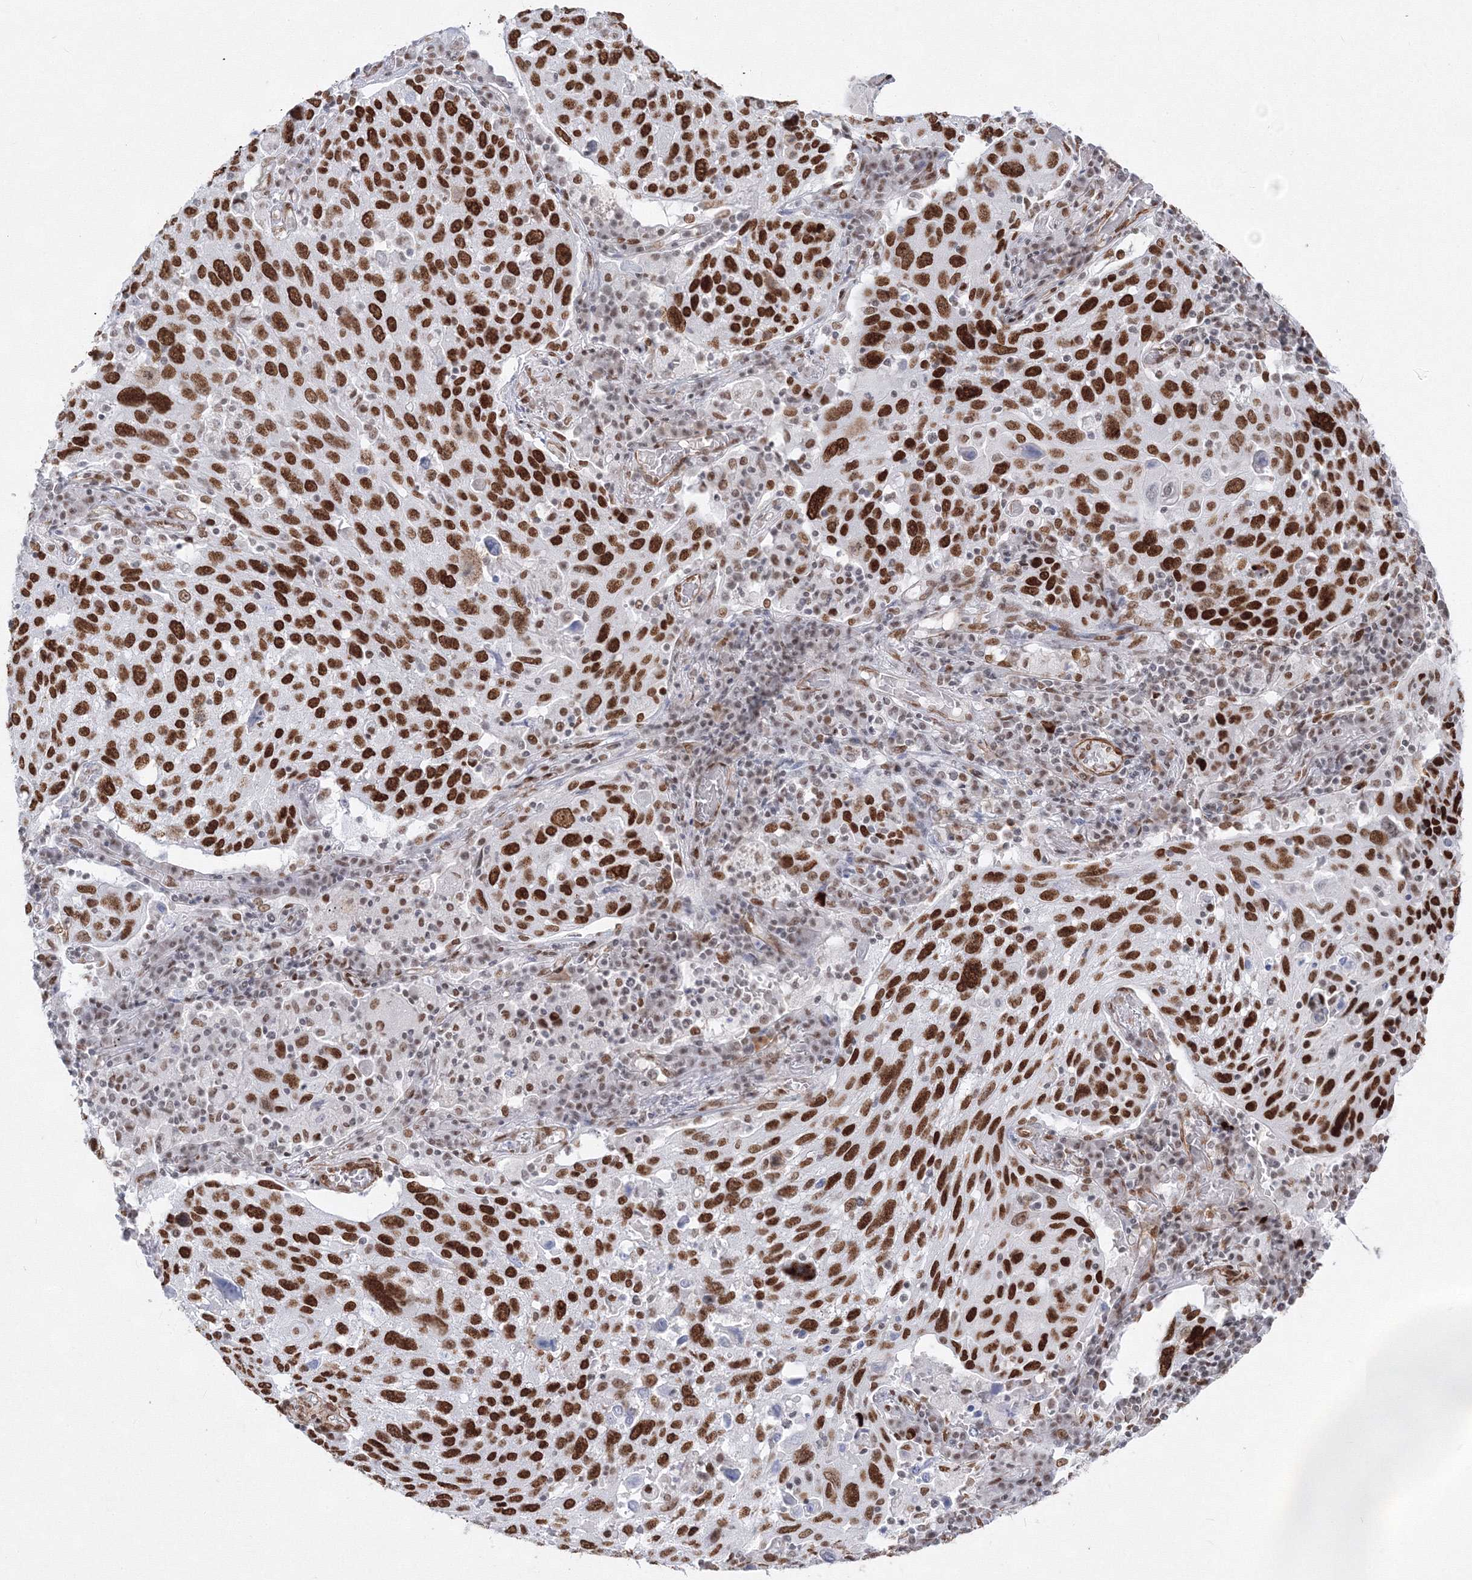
{"staining": {"intensity": "strong", "quantity": ">75%", "location": "nuclear"}, "tissue": "lung cancer", "cell_type": "Tumor cells", "image_type": "cancer", "snomed": [{"axis": "morphology", "description": "Squamous cell carcinoma, NOS"}, {"axis": "topography", "description": "Lung"}], "caption": "DAB immunohistochemical staining of lung squamous cell carcinoma demonstrates strong nuclear protein positivity in approximately >75% of tumor cells. The staining was performed using DAB (3,3'-diaminobenzidine), with brown indicating positive protein expression. Nuclei are stained blue with hematoxylin.", "gene": "ZNF638", "patient": {"sex": "male", "age": 65}}